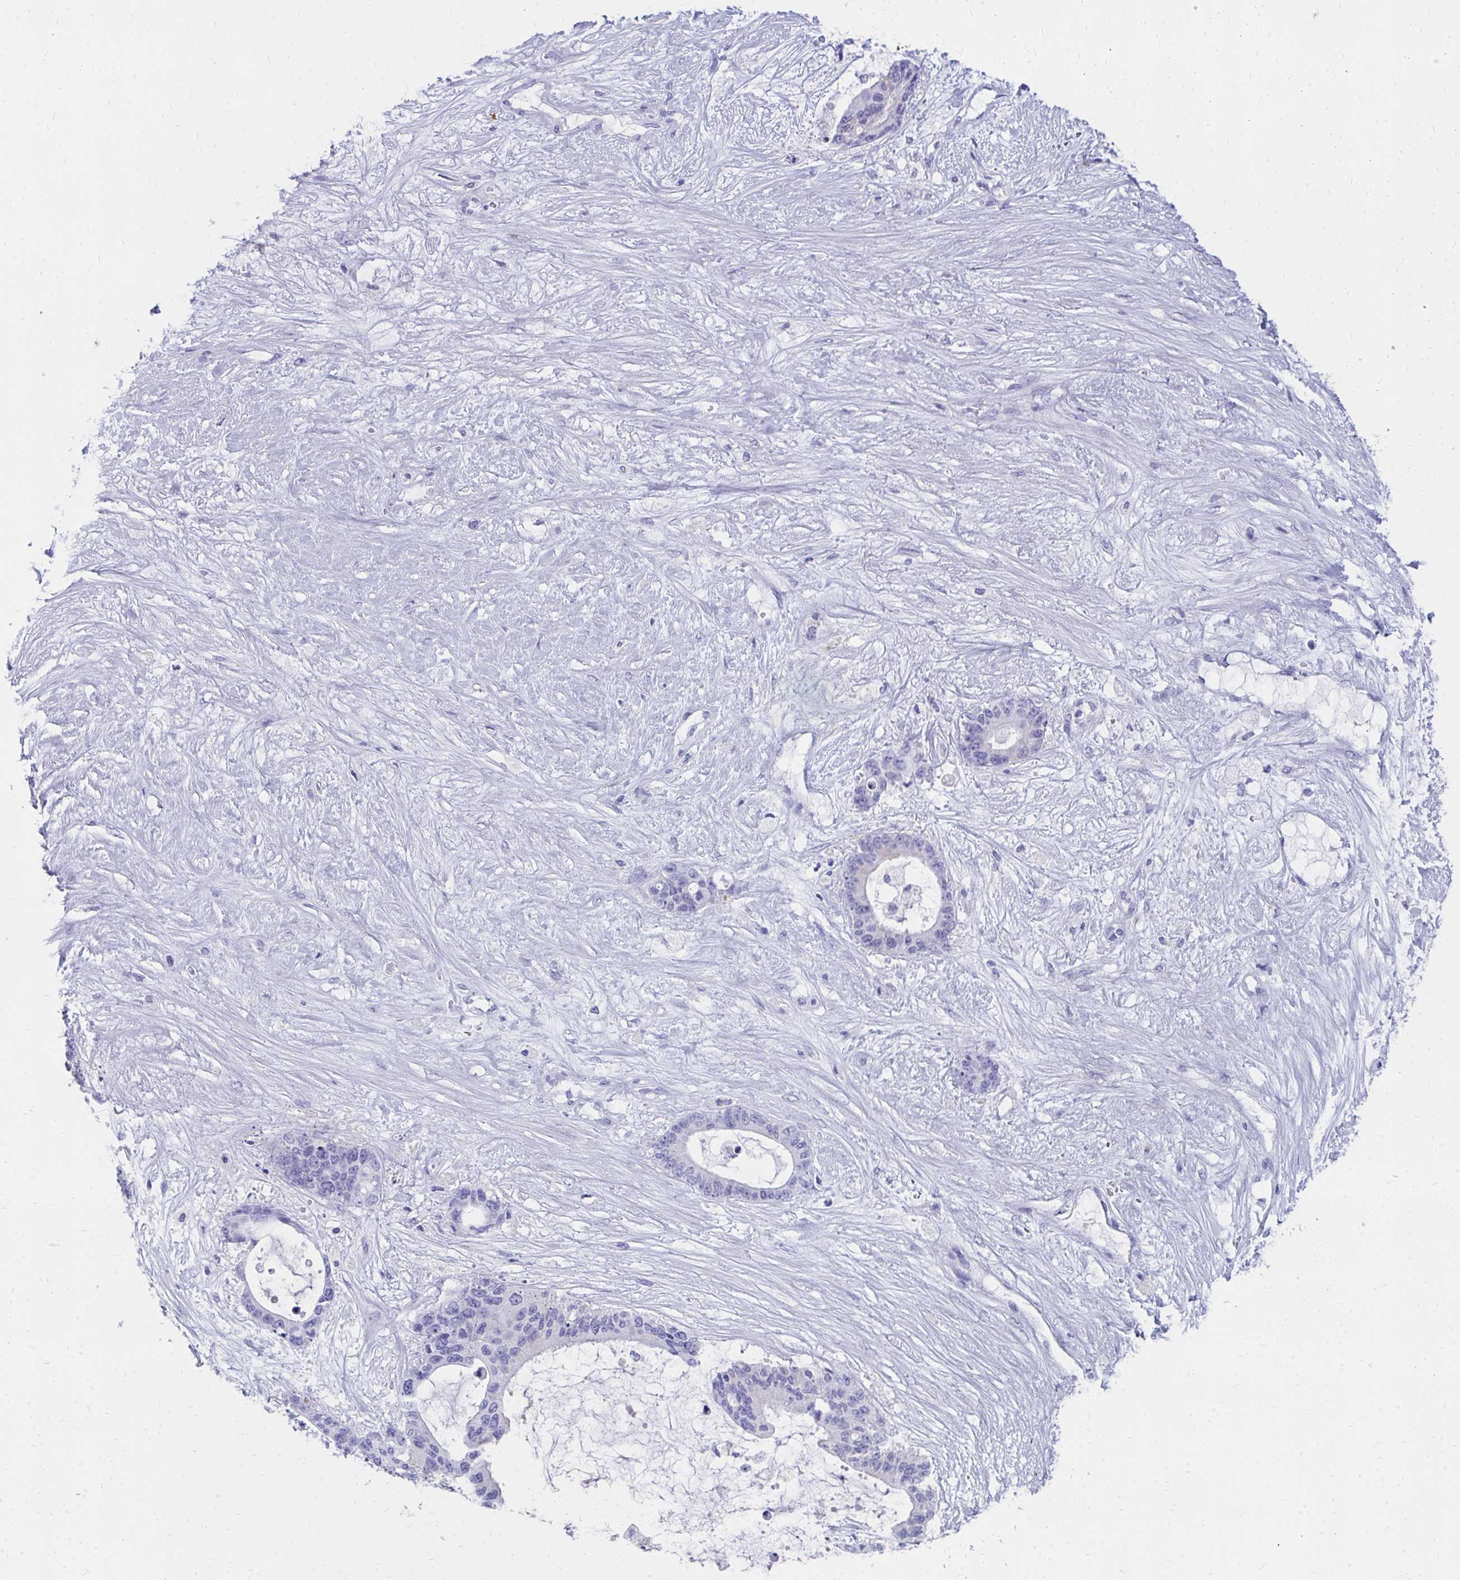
{"staining": {"intensity": "negative", "quantity": "none", "location": "none"}, "tissue": "liver cancer", "cell_type": "Tumor cells", "image_type": "cancer", "snomed": [{"axis": "morphology", "description": "Normal tissue, NOS"}, {"axis": "morphology", "description": "Cholangiocarcinoma"}, {"axis": "topography", "description": "Liver"}, {"axis": "topography", "description": "Peripheral nerve tissue"}], "caption": "A micrograph of liver cholangiocarcinoma stained for a protein demonstrates no brown staining in tumor cells.", "gene": "HGD", "patient": {"sex": "female", "age": 73}}